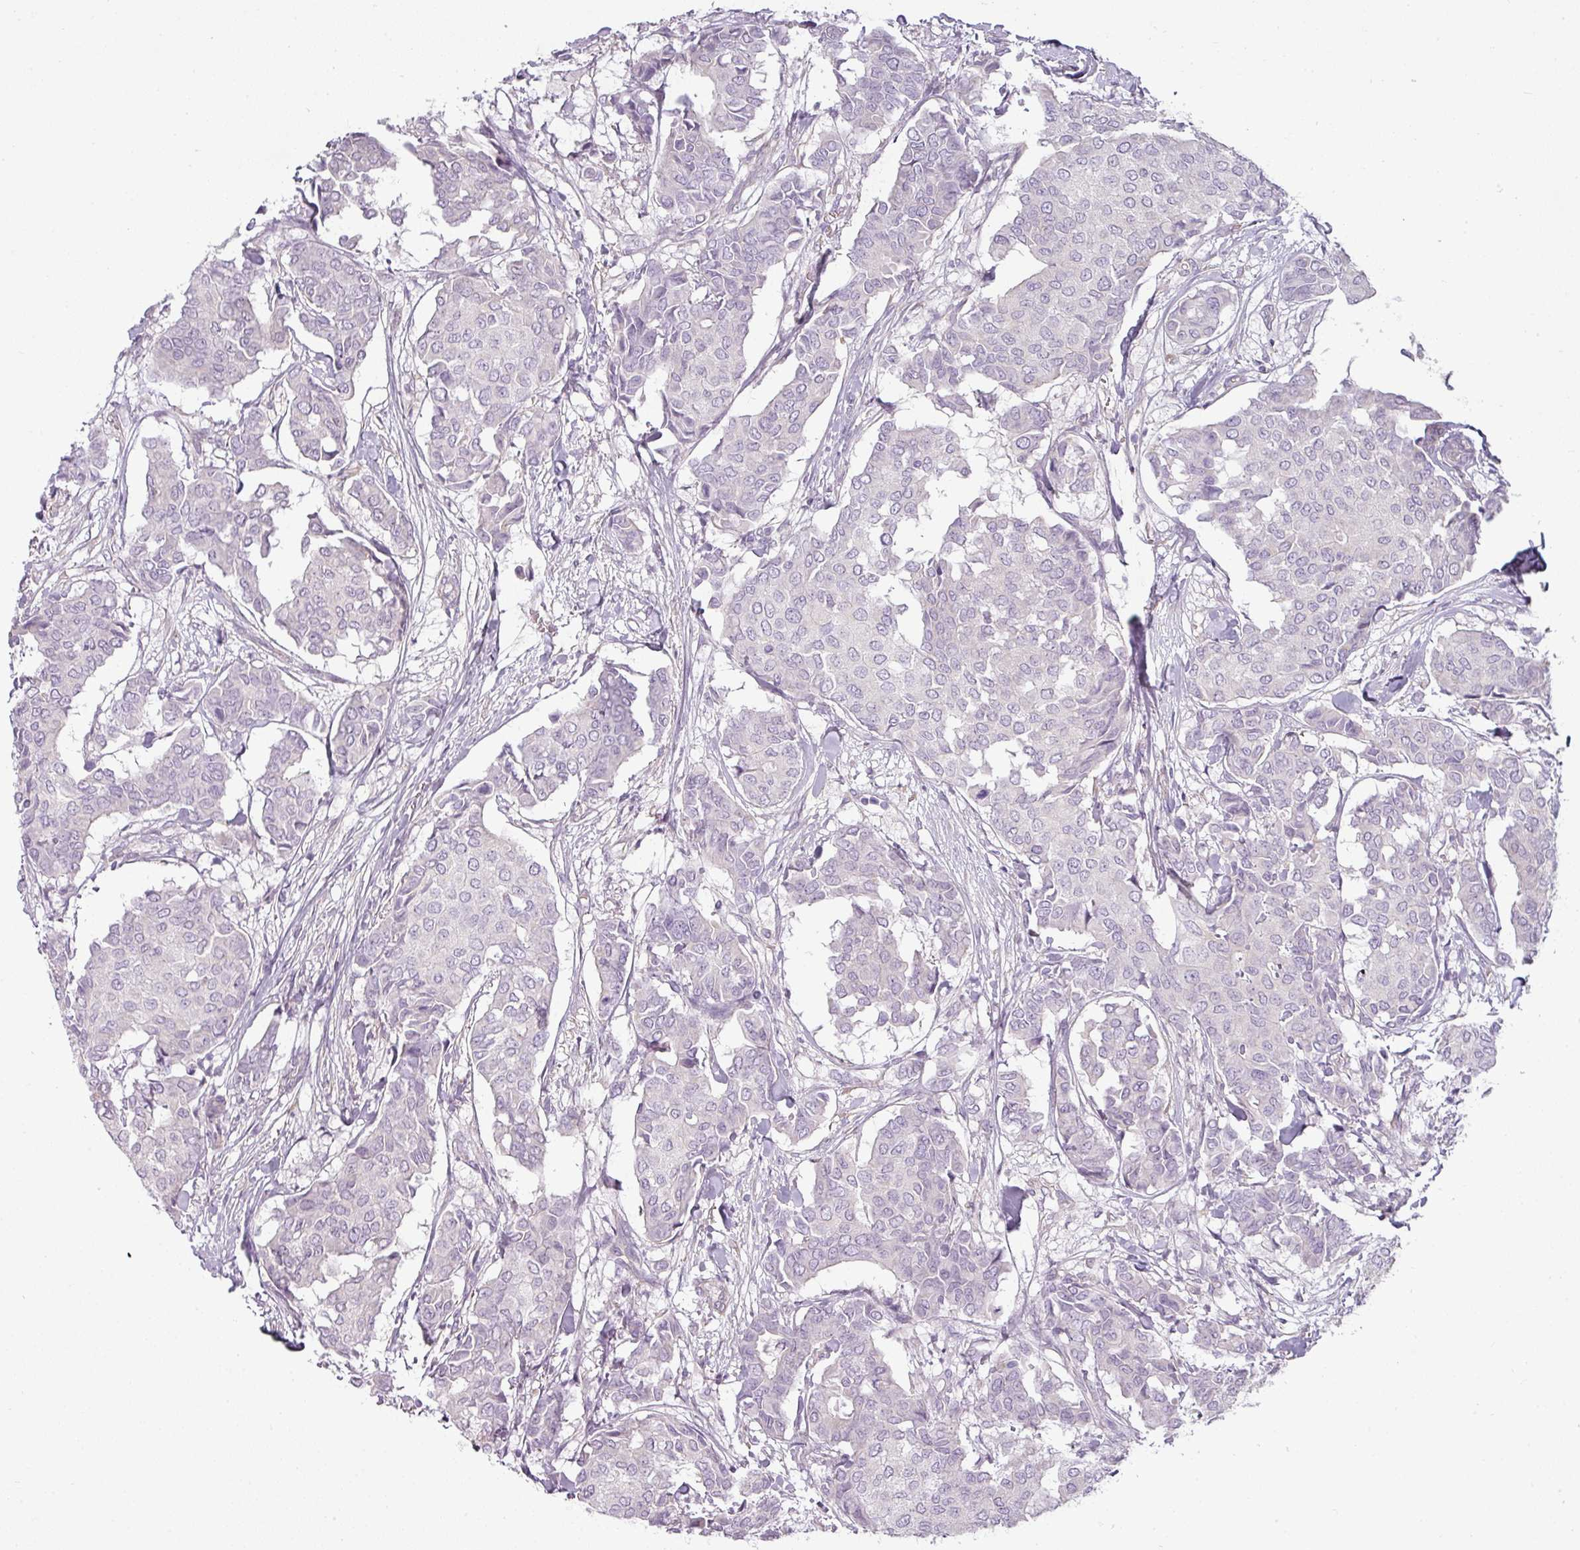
{"staining": {"intensity": "negative", "quantity": "none", "location": "none"}, "tissue": "breast cancer", "cell_type": "Tumor cells", "image_type": "cancer", "snomed": [{"axis": "morphology", "description": "Duct carcinoma"}, {"axis": "topography", "description": "Breast"}], "caption": "A histopathology image of human breast cancer (invasive ductal carcinoma) is negative for staining in tumor cells.", "gene": "ASB1", "patient": {"sex": "female", "age": 75}}